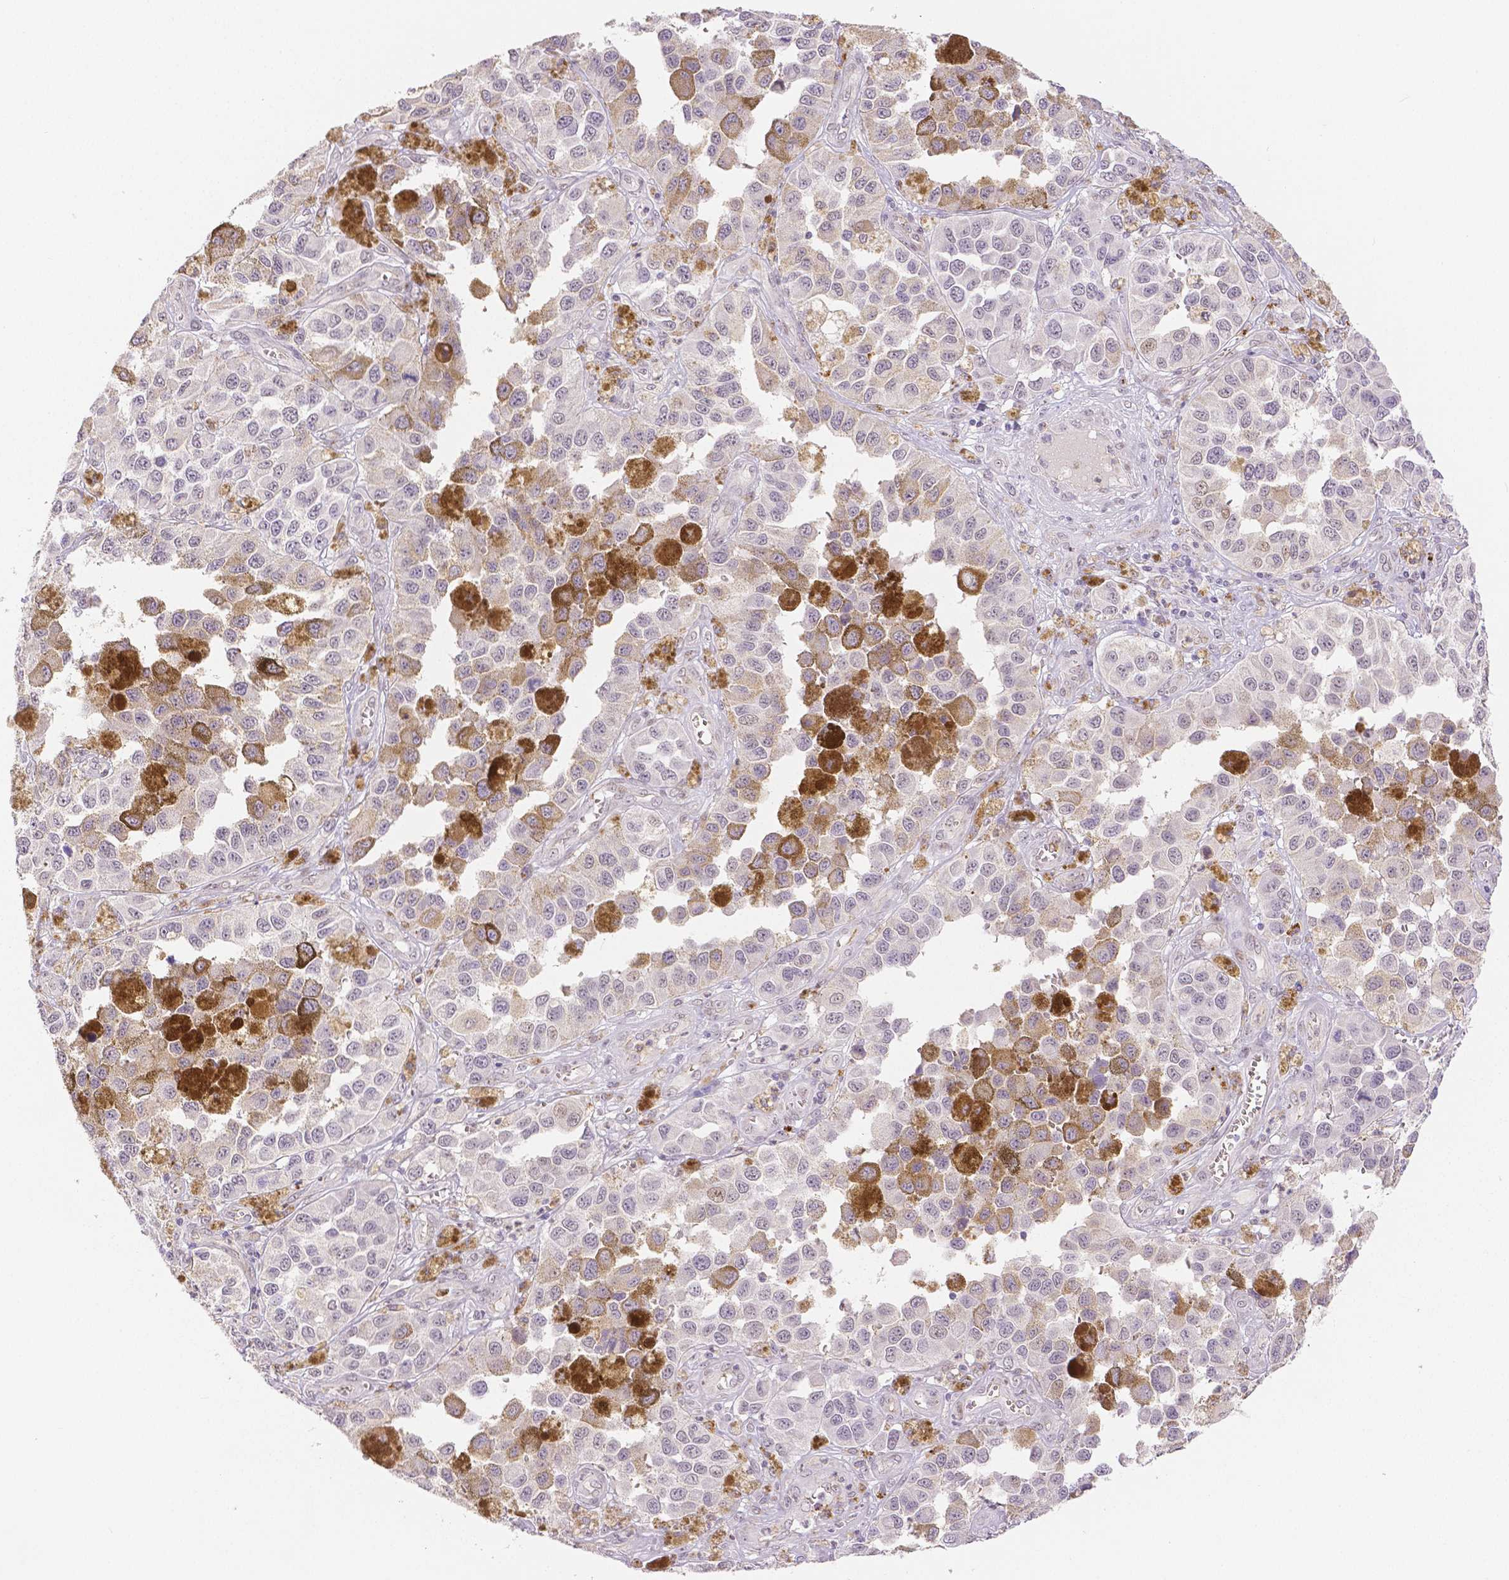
{"staining": {"intensity": "negative", "quantity": "none", "location": "none"}, "tissue": "melanoma", "cell_type": "Tumor cells", "image_type": "cancer", "snomed": [{"axis": "morphology", "description": "Malignant melanoma, NOS"}, {"axis": "topography", "description": "Skin"}], "caption": "Immunohistochemistry (IHC) photomicrograph of neoplastic tissue: human malignant melanoma stained with DAB shows no significant protein staining in tumor cells.", "gene": "OCLN", "patient": {"sex": "female", "age": 58}}